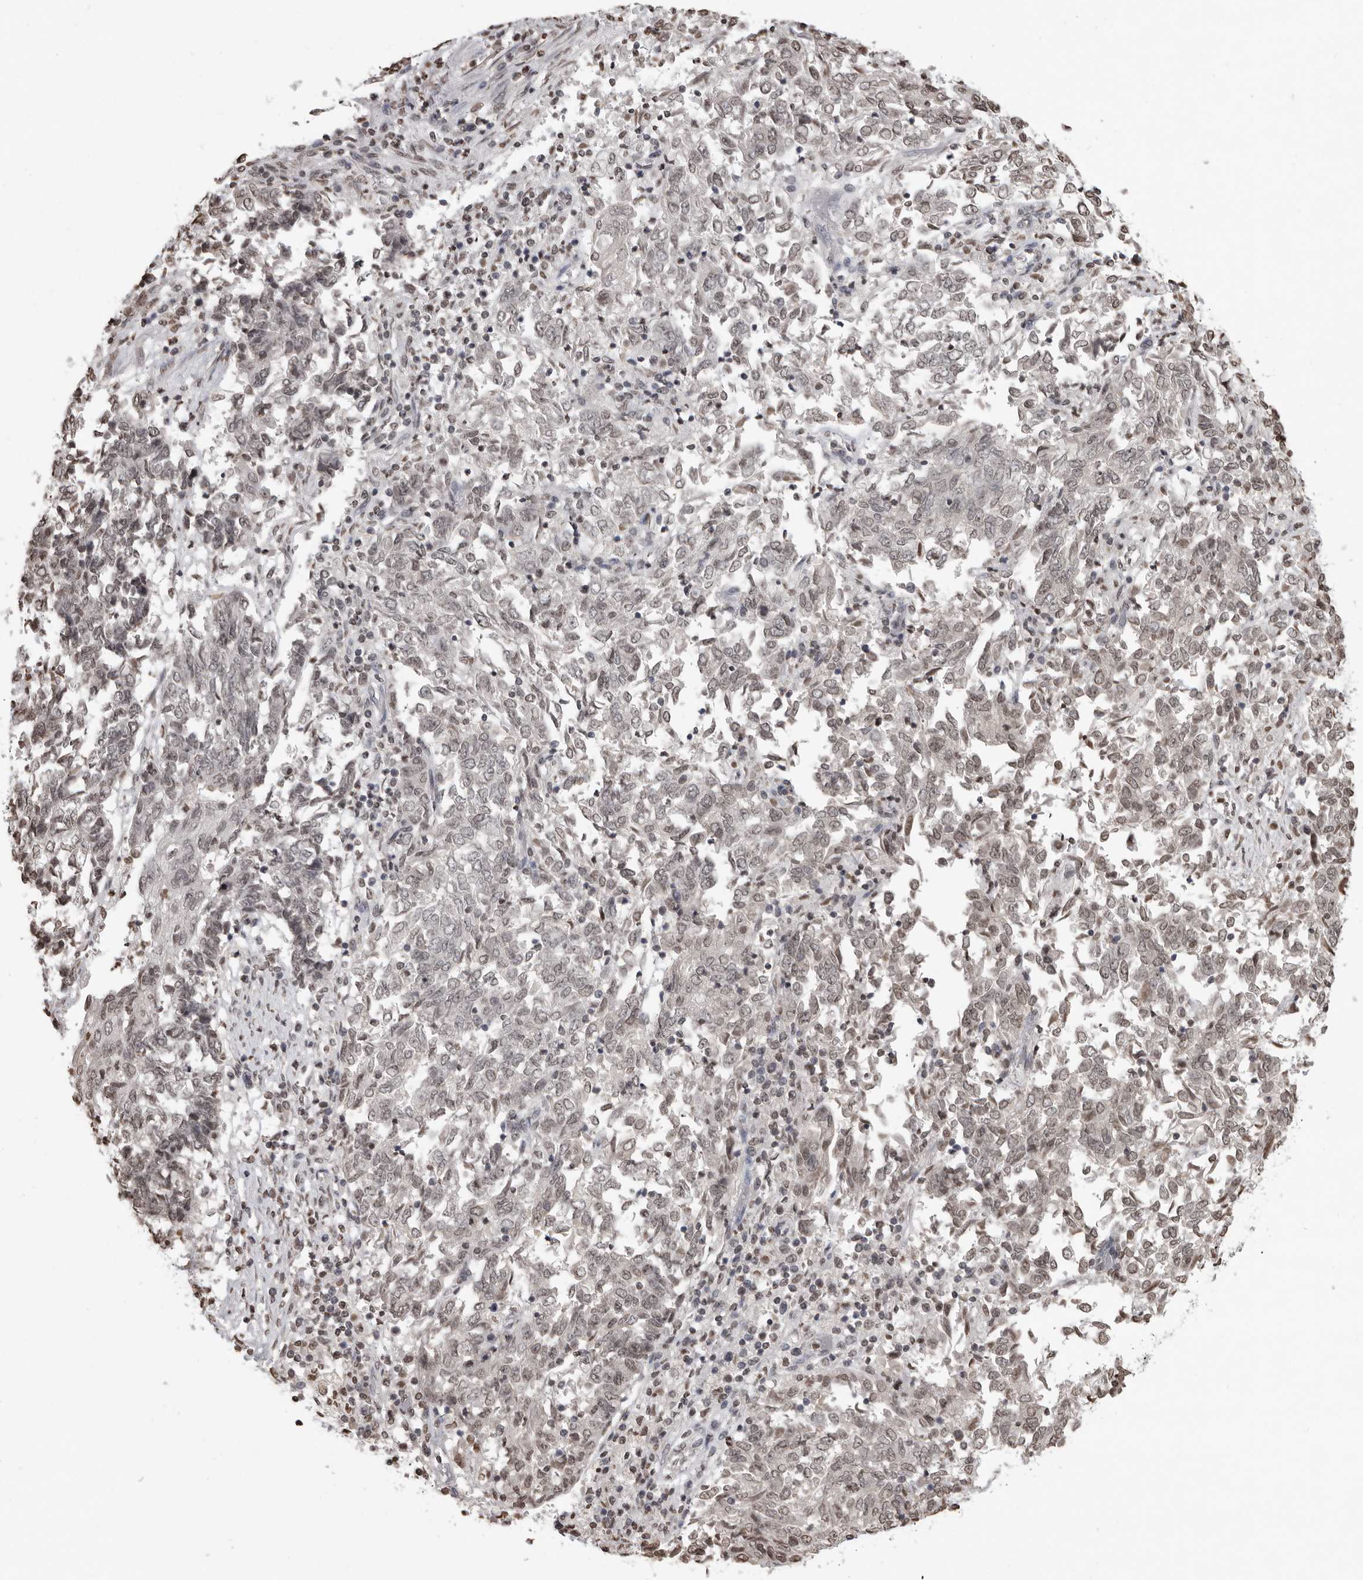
{"staining": {"intensity": "weak", "quantity": "<25%", "location": "nuclear"}, "tissue": "endometrial cancer", "cell_type": "Tumor cells", "image_type": "cancer", "snomed": [{"axis": "morphology", "description": "Adenocarcinoma, NOS"}, {"axis": "topography", "description": "Endometrium"}], "caption": "Immunohistochemistry micrograph of human endometrial cancer (adenocarcinoma) stained for a protein (brown), which exhibits no positivity in tumor cells.", "gene": "WDR45", "patient": {"sex": "female", "age": 80}}